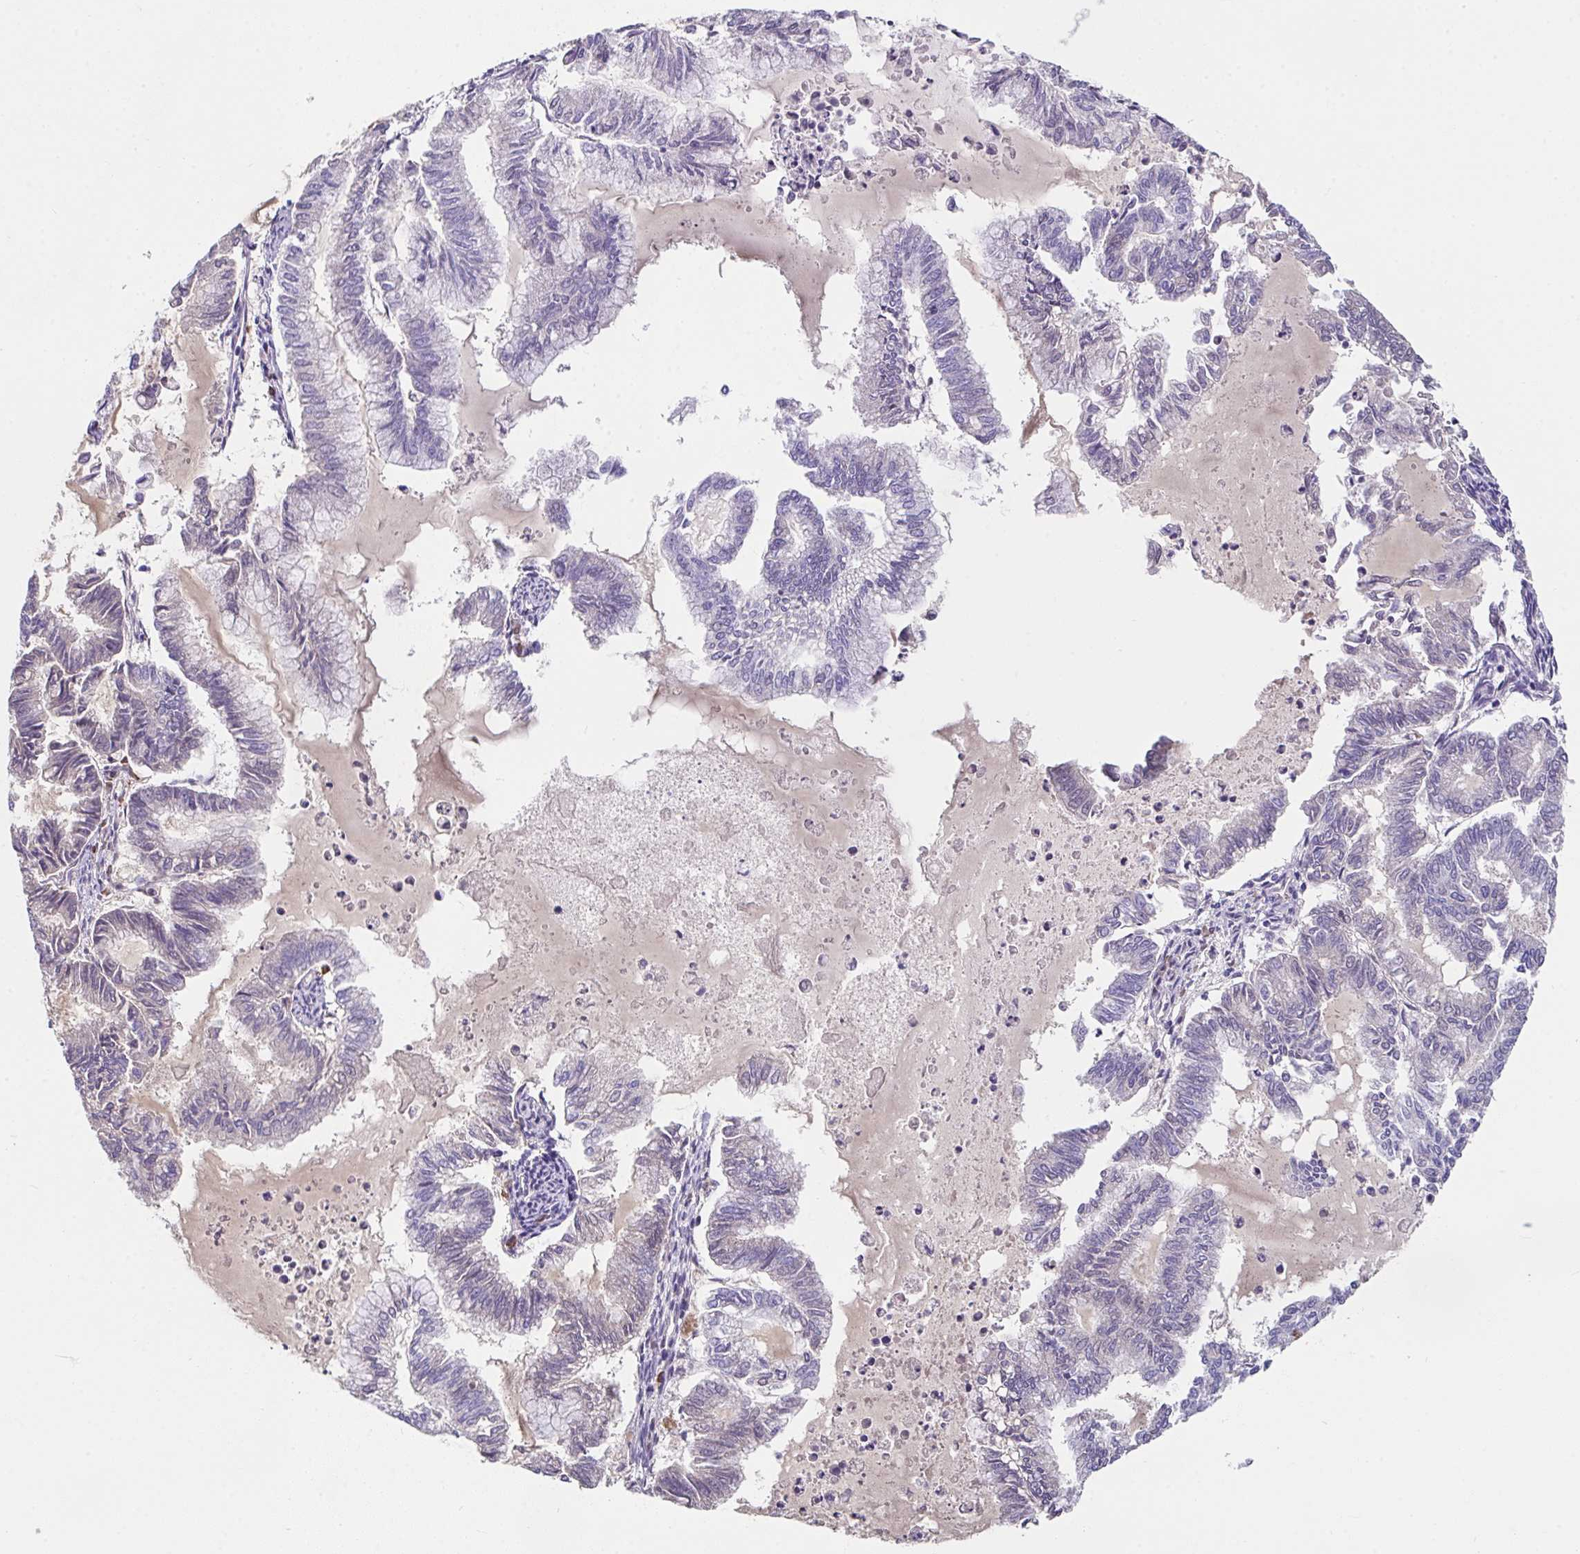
{"staining": {"intensity": "negative", "quantity": "none", "location": "none"}, "tissue": "endometrial cancer", "cell_type": "Tumor cells", "image_type": "cancer", "snomed": [{"axis": "morphology", "description": "Adenocarcinoma, NOS"}, {"axis": "topography", "description": "Endometrium"}], "caption": "Endometrial cancer was stained to show a protein in brown. There is no significant positivity in tumor cells. (DAB IHC, high magnification).", "gene": "RBBP6", "patient": {"sex": "female", "age": 79}}